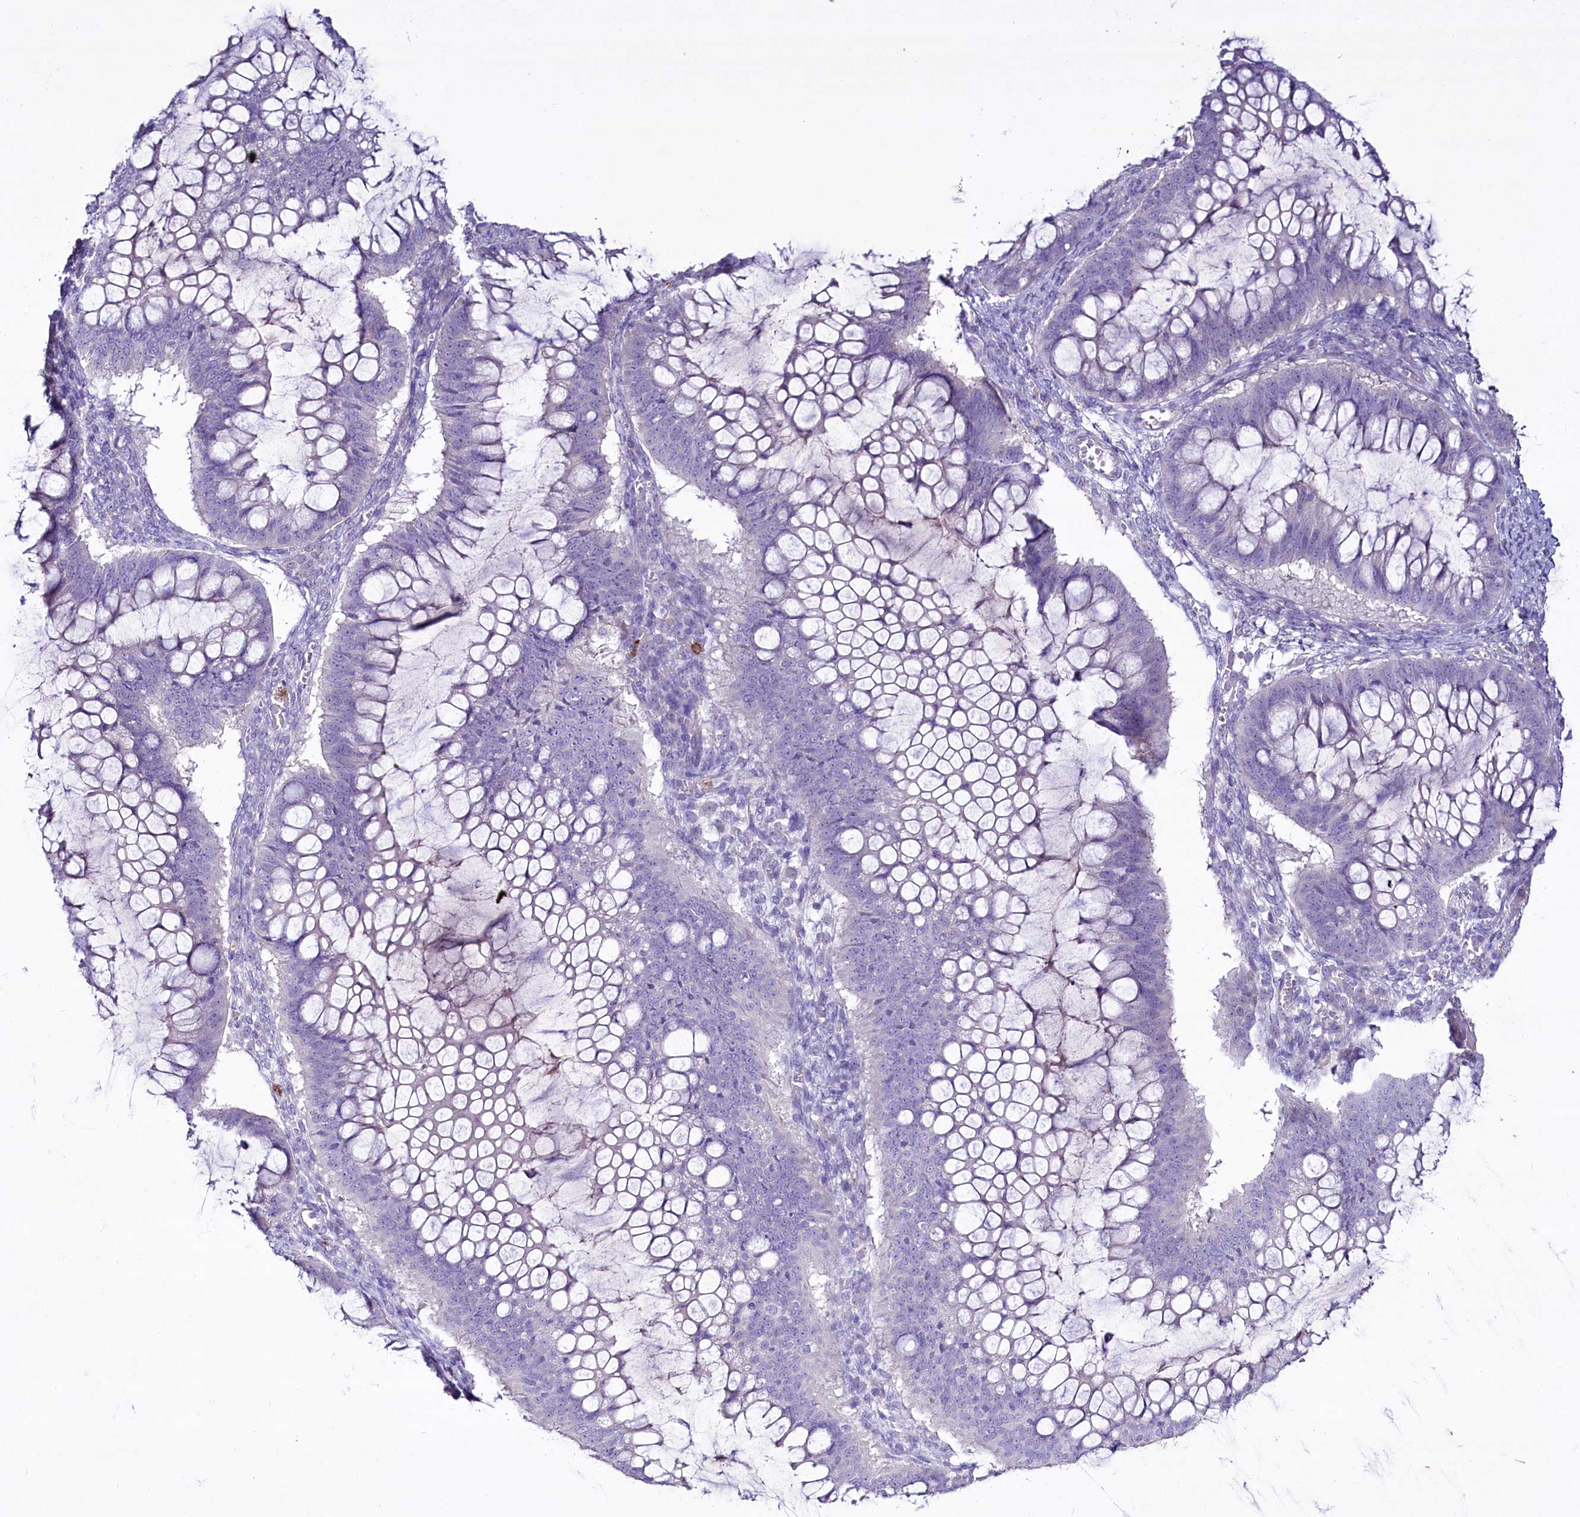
{"staining": {"intensity": "negative", "quantity": "none", "location": "none"}, "tissue": "ovarian cancer", "cell_type": "Tumor cells", "image_type": "cancer", "snomed": [{"axis": "morphology", "description": "Cystadenocarcinoma, mucinous, NOS"}, {"axis": "topography", "description": "Ovary"}], "caption": "DAB (3,3'-diaminobenzidine) immunohistochemical staining of human ovarian mucinous cystadenocarcinoma demonstrates no significant positivity in tumor cells.", "gene": "FAM209B", "patient": {"sex": "female", "age": 73}}